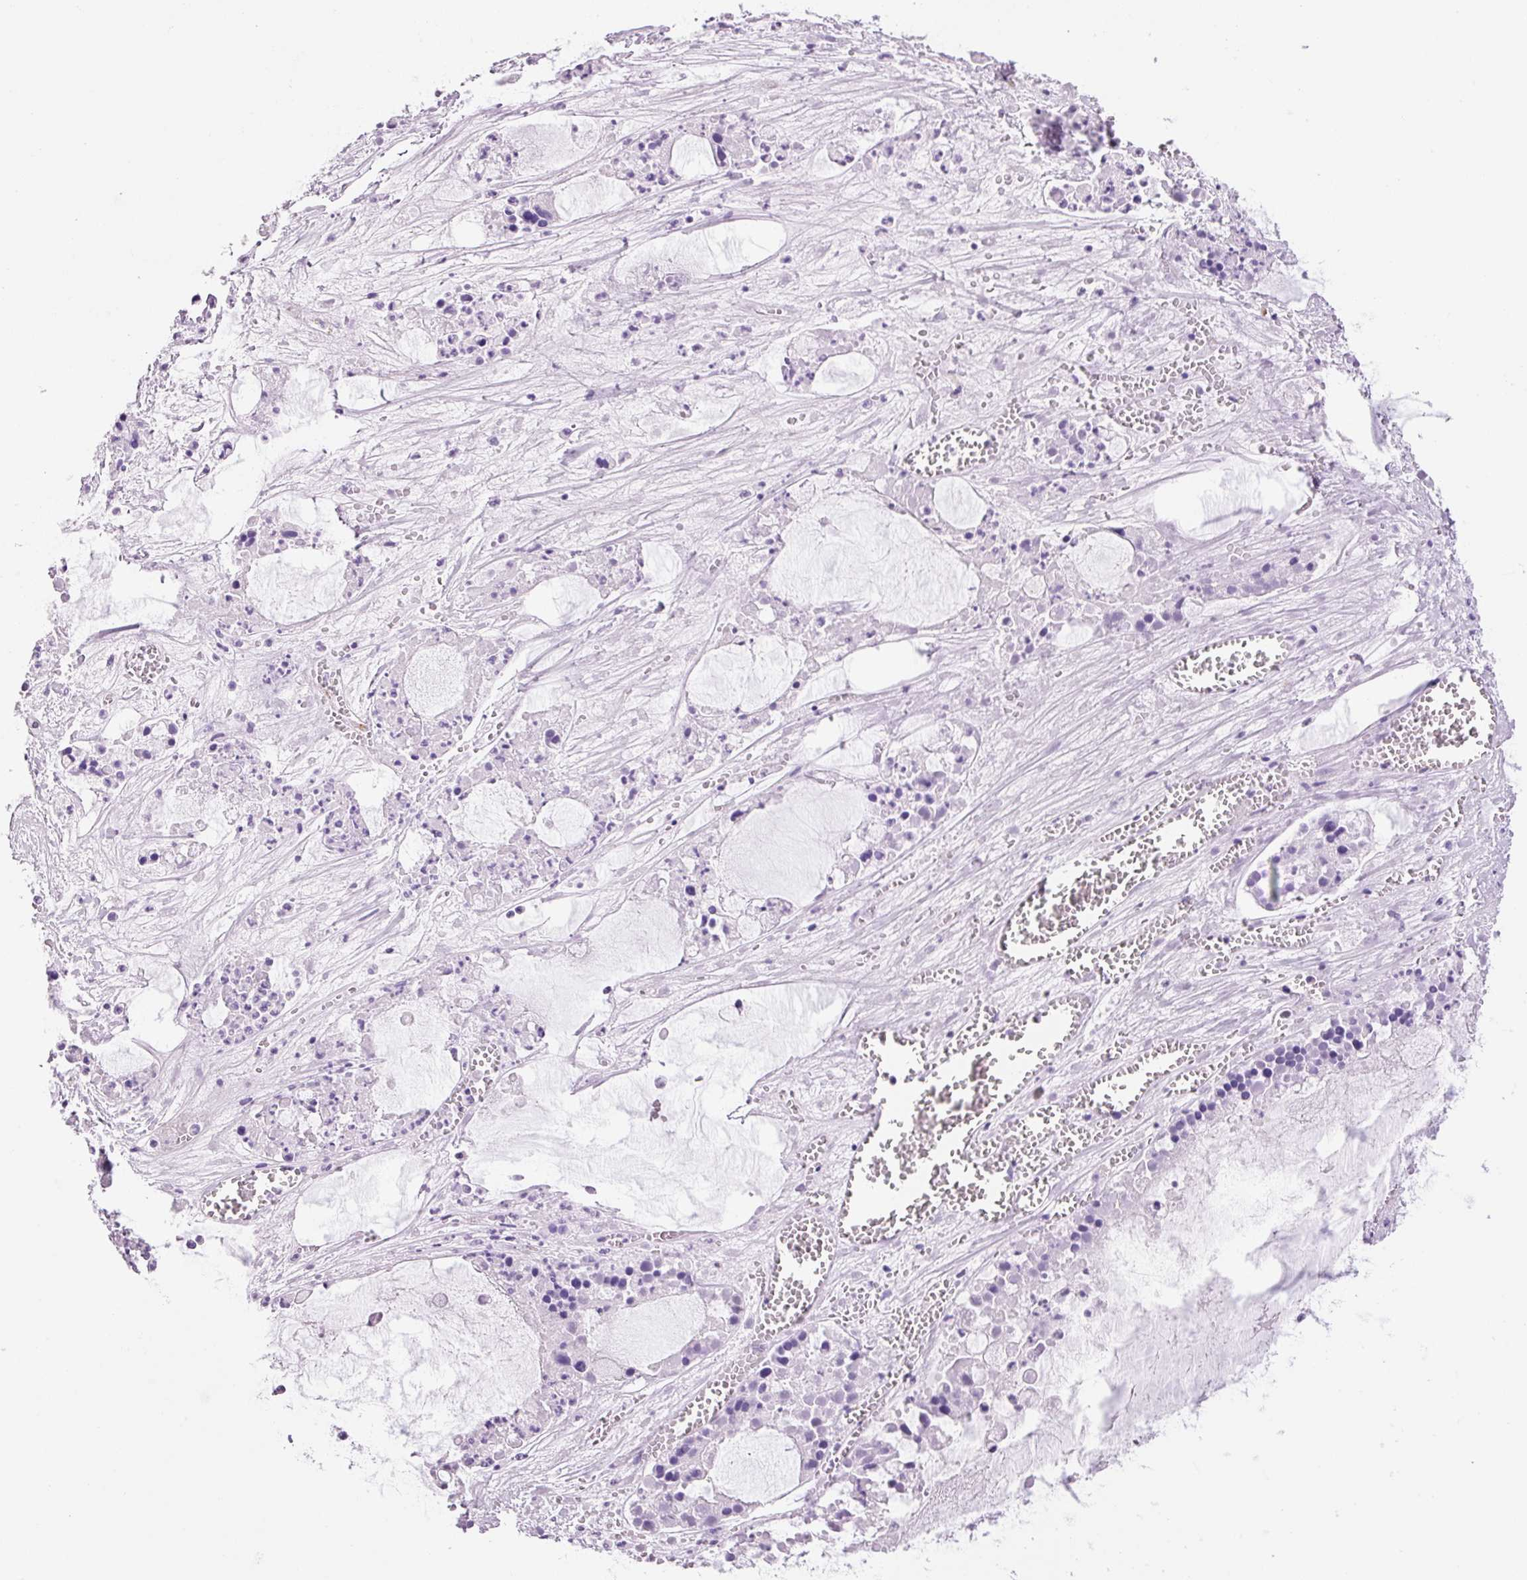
{"staining": {"intensity": "negative", "quantity": "none", "location": "none"}, "tissue": "ovarian cancer", "cell_type": "Tumor cells", "image_type": "cancer", "snomed": [{"axis": "morphology", "description": "Cystadenocarcinoma, mucinous, NOS"}, {"axis": "topography", "description": "Ovary"}], "caption": "Tumor cells show no significant protein staining in ovarian cancer. The staining was performed using DAB (3,3'-diaminobenzidine) to visualize the protein expression in brown, while the nuclei were stained in blue with hematoxylin (Magnification: 20x).", "gene": "ADSS1", "patient": {"sex": "female", "age": 63}}